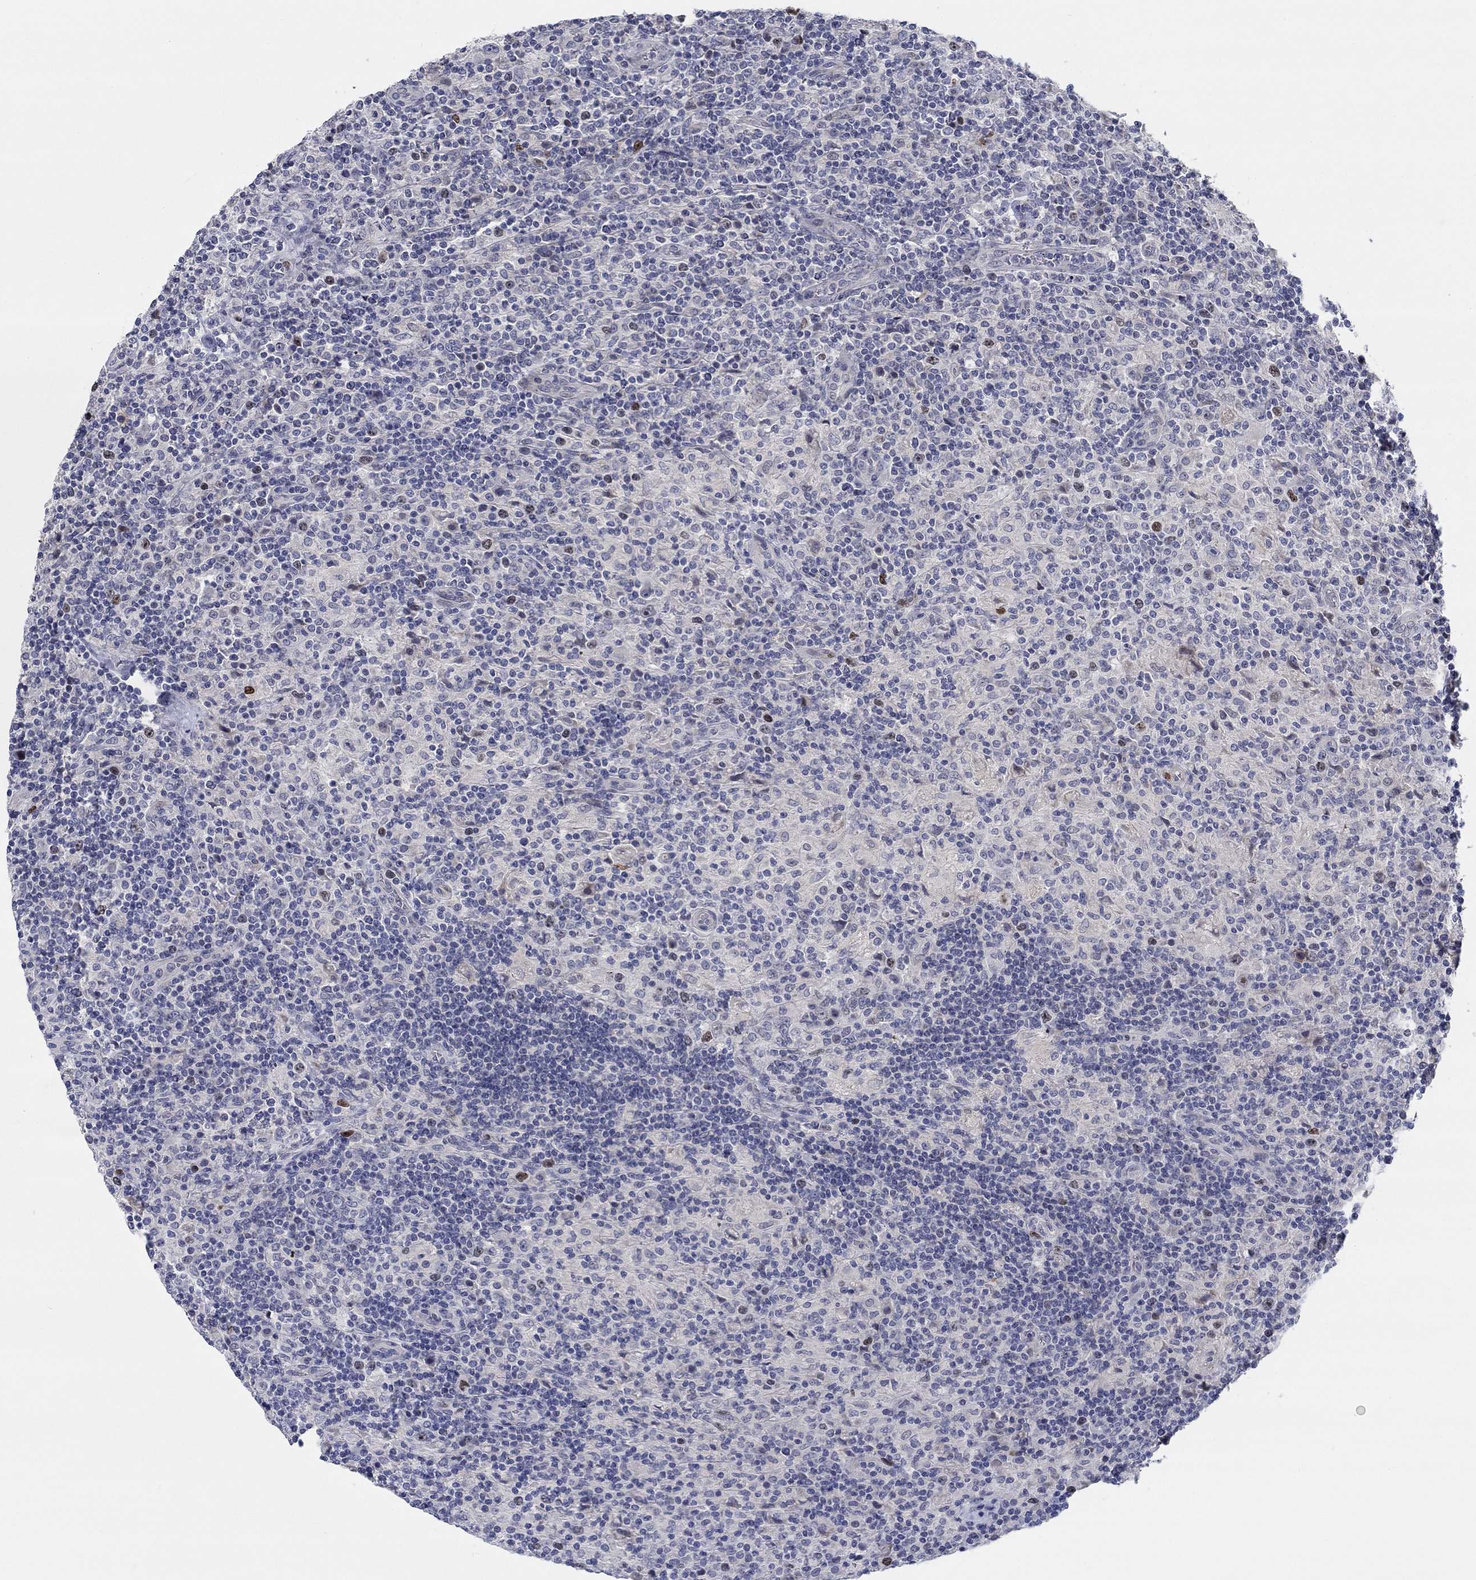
{"staining": {"intensity": "negative", "quantity": "none", "location": "none"}, "tissue": "lymphoma", "cell_type": "Tumor cells", "image_type": "cancer", "snomed": [{"axis": "morphology", "description": "Hodgkin's disease, NOS"}, {"axis": "topography", "description": "Lymph node"}], "caption": "The photomicrograph displays no staining of tumor cells in lymphoma. Brightfield microscopy of IHC stained with DAB (3,3'-diaminobenzidine) (brown) and hematoxylin (blue), captured at high magnification.", "gene": "PRC1", "patient": {"sex": "male", "age": 70}}